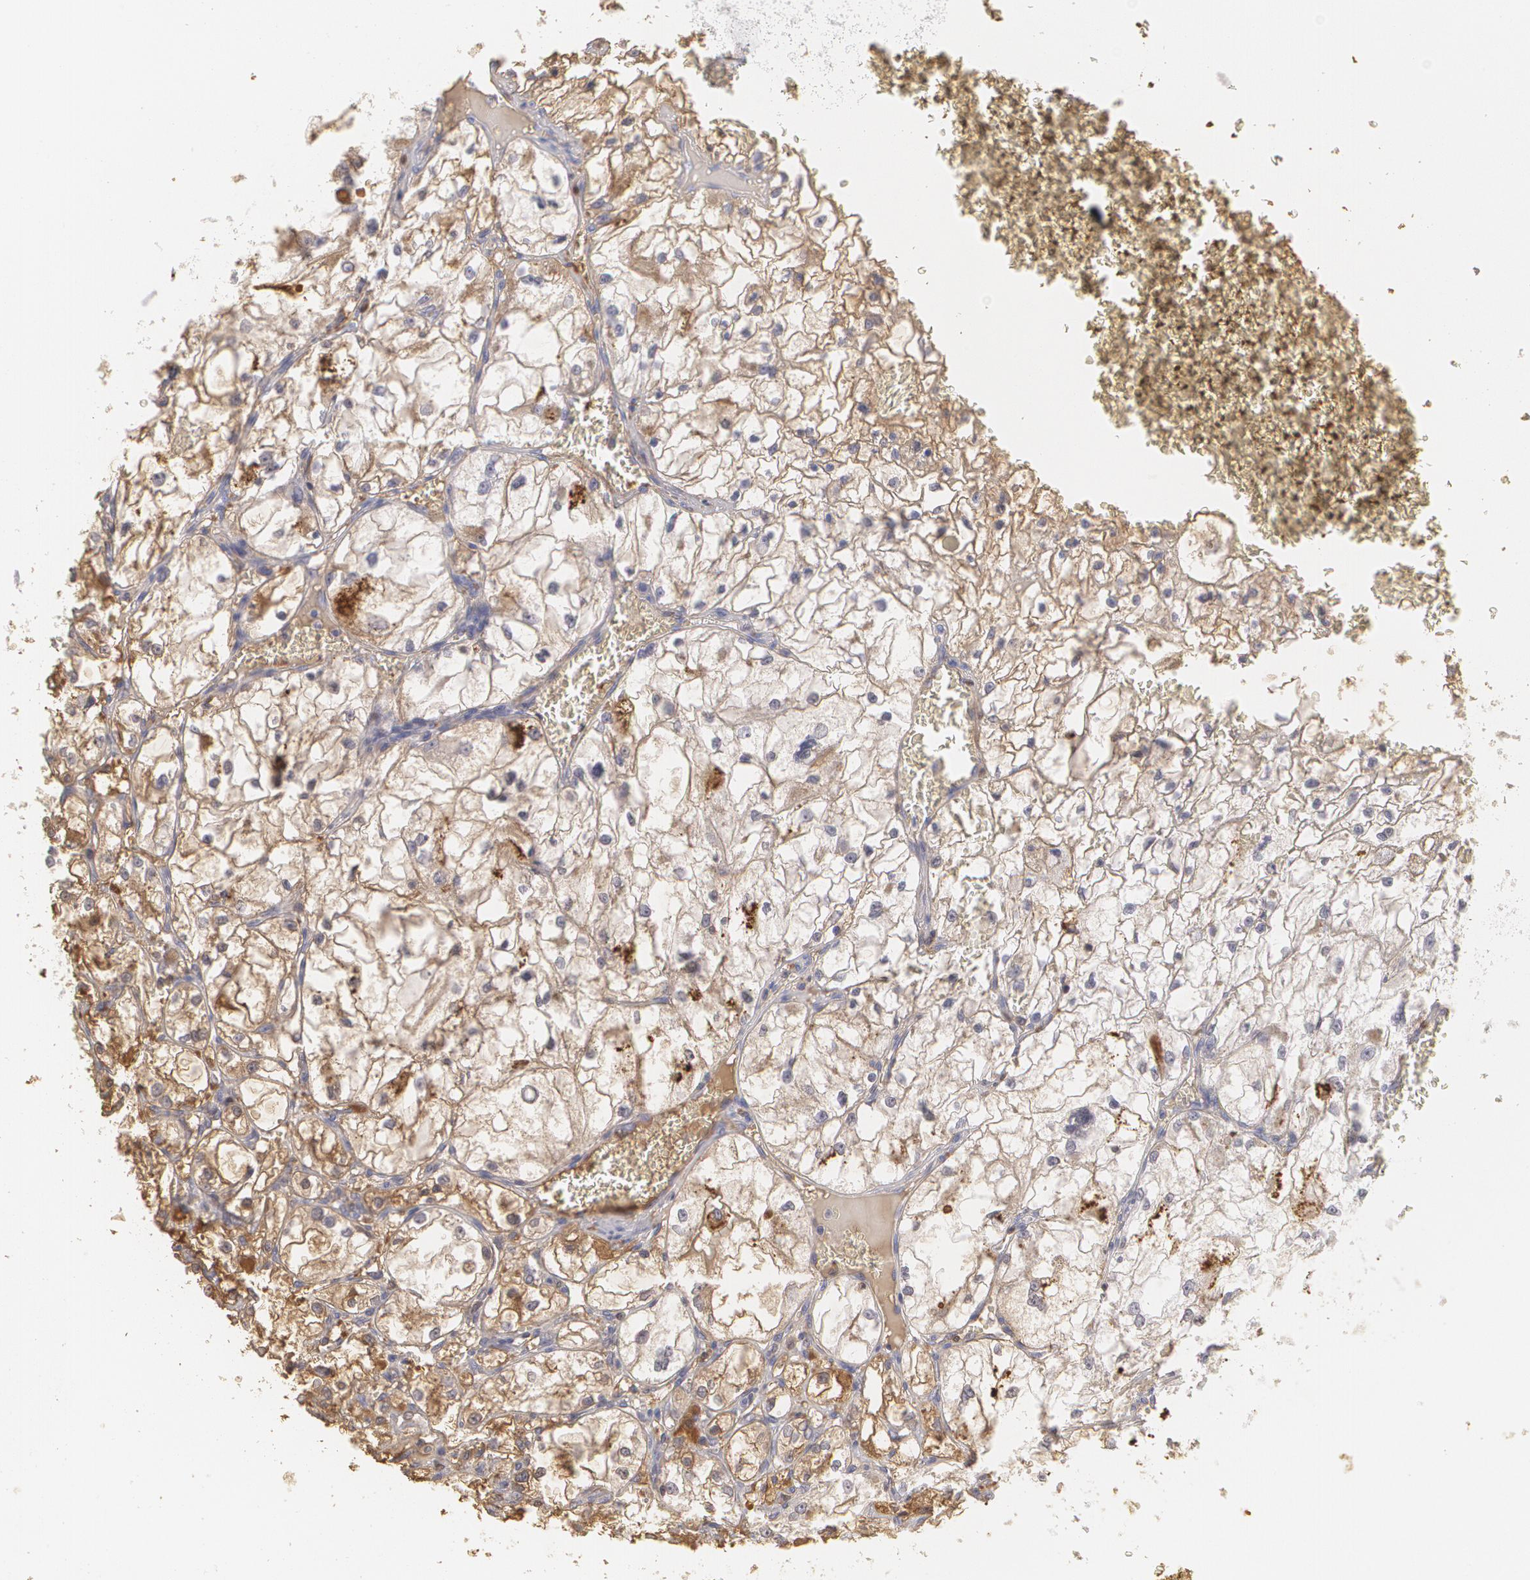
{"staining": {"intensity": "weak", "quantity": "25%-75%", "location": "cytoplasmic/membranous"}, "tissue": "renal cancer", "cell_type": "Tumor cells", "image_type": "cancer", "snomed": [{"axis": "morphology", "description": "Adenocarcinoma, NOS"}, {"axis": "topography", "description": "Kidney"}], "caption": "A brown stain shows weak cytoplasmic/membranous expression of a protein in adenocarcinoma (renal) tumor cells.", "gene": "SERPINA1", "patient": {"sex": "male", "age": 61}}